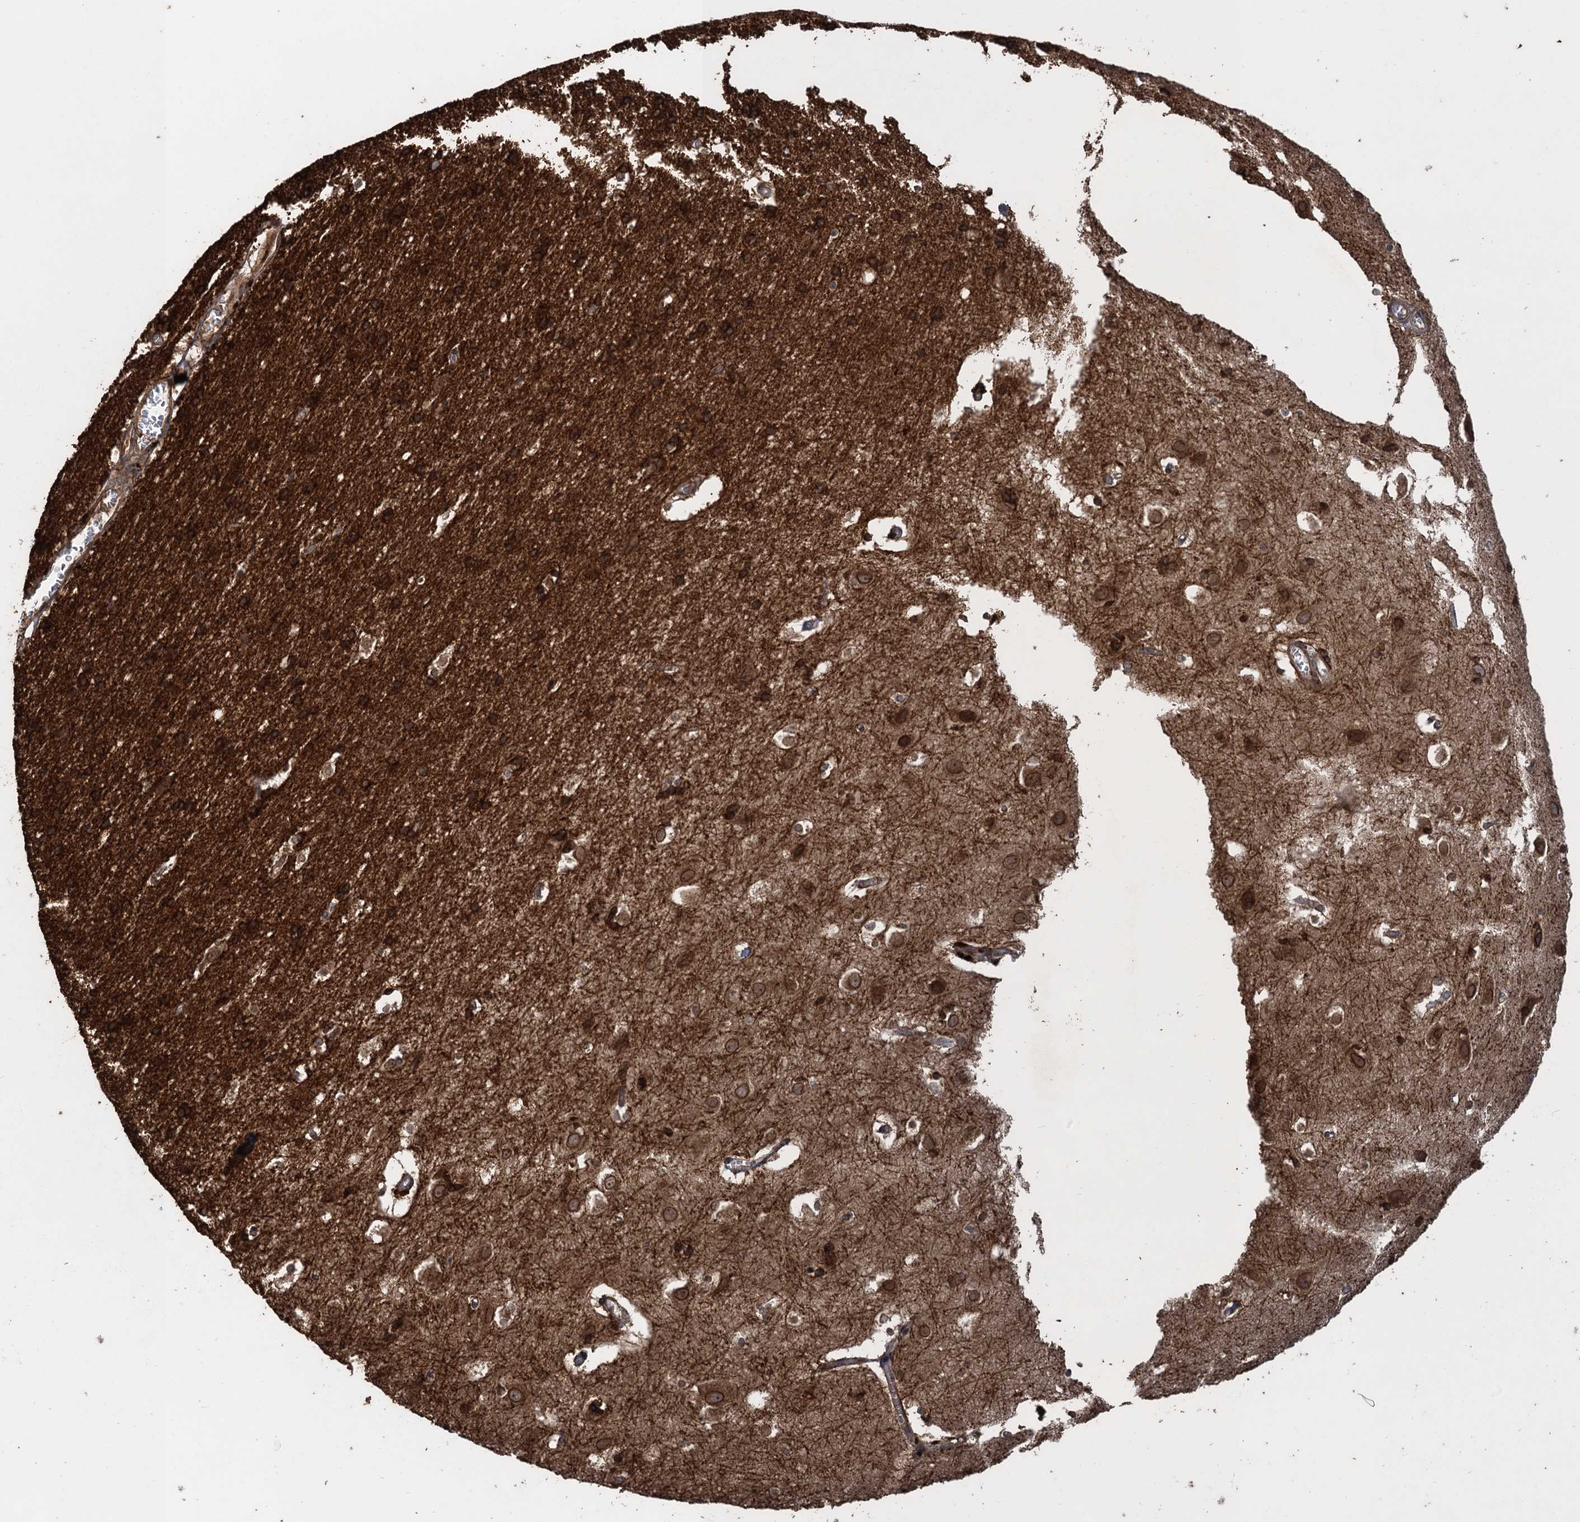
{"staining": {"intensity": "negative", "quantity": "none", "location": "none"}, "tissue": "cerebral cortex", "cell_type": "Endothelial cells", "image_type": "normal", "snomed": [{"axis": "morphology", "description": "Normal tissue, NOS"}, {"axis": "topography", "description": "Cerebral cortex"}], "caption": "High magnification brightfield microscopy of normal cerebral cortex stained with DAB (3,3'-diaminobenzidine) (brown) and counterstained with hematoxylin (blue): endothelial cells show no significant staining. (Stains: DAB (3,3'-diaminobenzidine) immunohistochemistry (IHC) with hematoxylin counter stain, Microscopy: brightfield microscopy at high magnification).", "gene": "GLE1", "patient": {"sex": "male", "age": 54}}